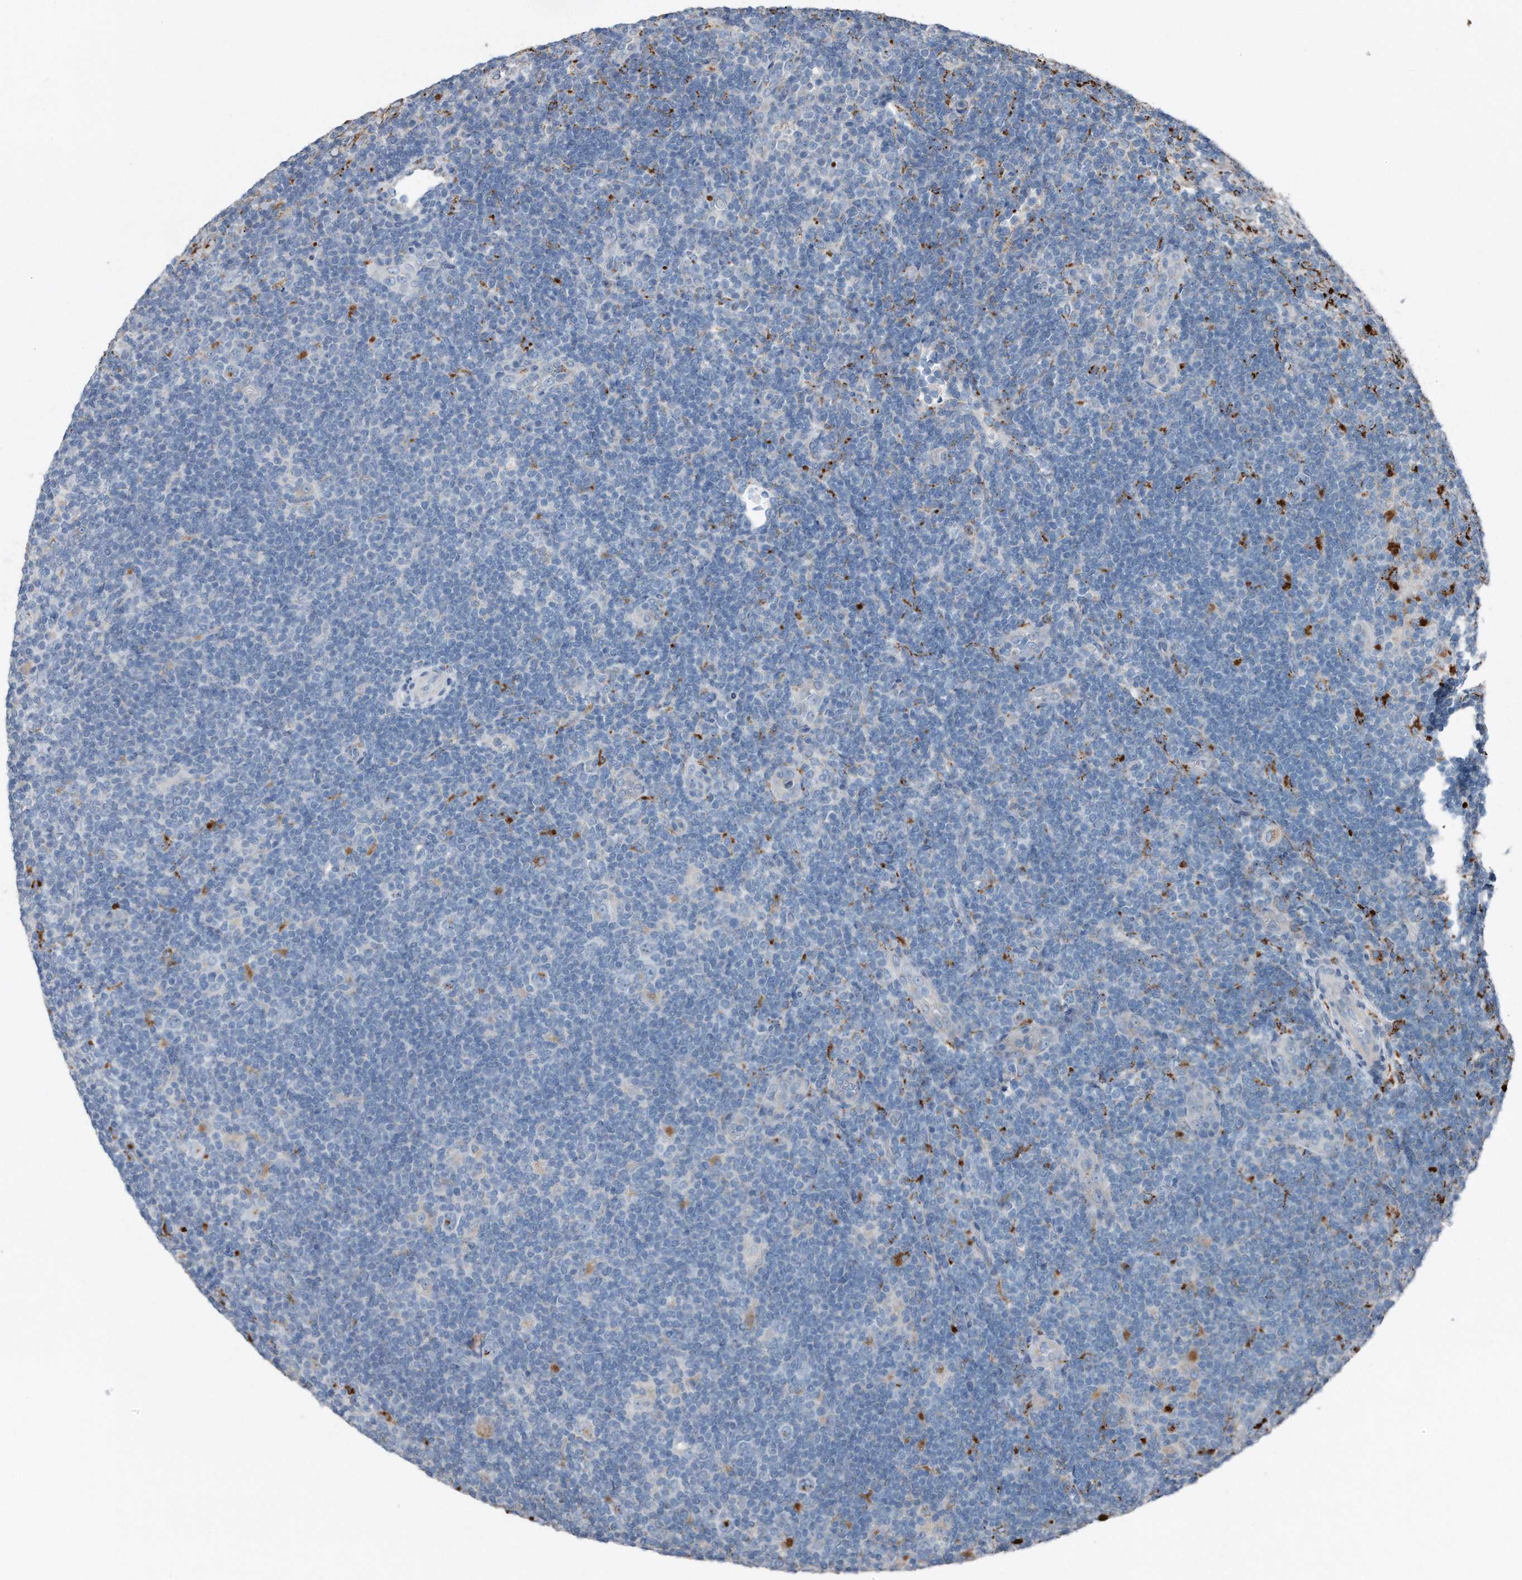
{"staining": {"intensity": "weak", "quantity": "25%-75%", "location": "cytoplasmic/membranous"}, "tissue": "lymphoma", "cell_type": "Tumor cells", "image_type": "cancer", "snomed": [{"axis": "morphology", "description": "Hodgkin's disease, NOS"}, {"axis": "topography", "description": "Lymph node"}], "caption": "Hodgkin's disease stained with immunohistochemistry demonstrates weak cytoplasmic/membranous expression in approximately 25%-75% of tumor cells. (DAB IHC with brightfield microscopy, high magnification).", "gene": "ZNF772", "patient": {"sex": "female", "age": 57}}